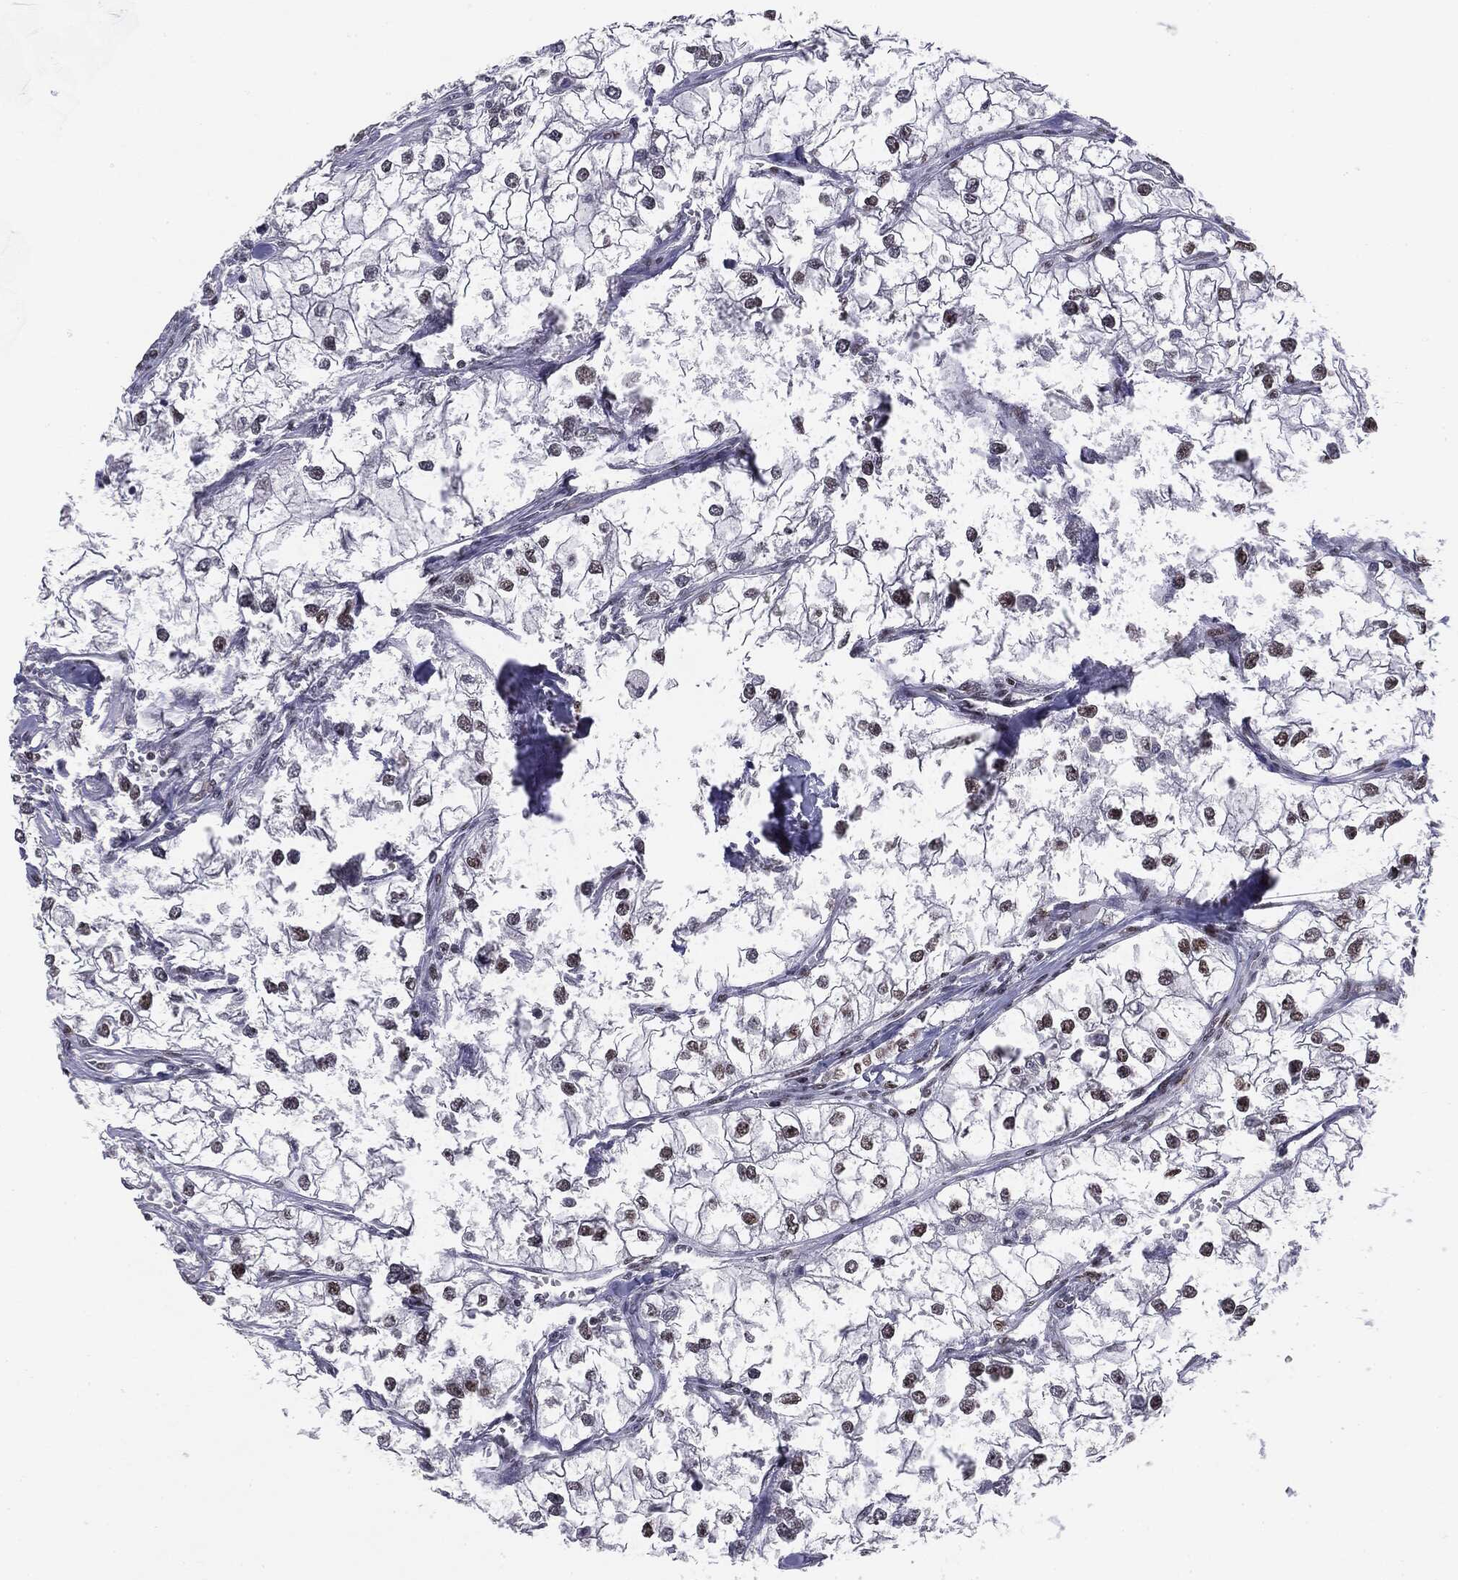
{"staining": {"intensity": "moderate", "quantity": "25%-75%", "location": "nuclear"}, "tissue": "renal cancer", "cell_type": "Tumor cells", "image_type": "cancer", "snomed": [{"axis": "morphology", "description": "Adenocarcinoma, NOS"}, {"axis": "topography", "description": "Kidney"}], "caption": "Moderate nuclear positivity for a protein is seen in approximately 25%-75% of tumor cells of renal cancer using immunohistochemistry (IHC).", "gene": "MDC1", "patient": {"sex": "male", "age": 59}}